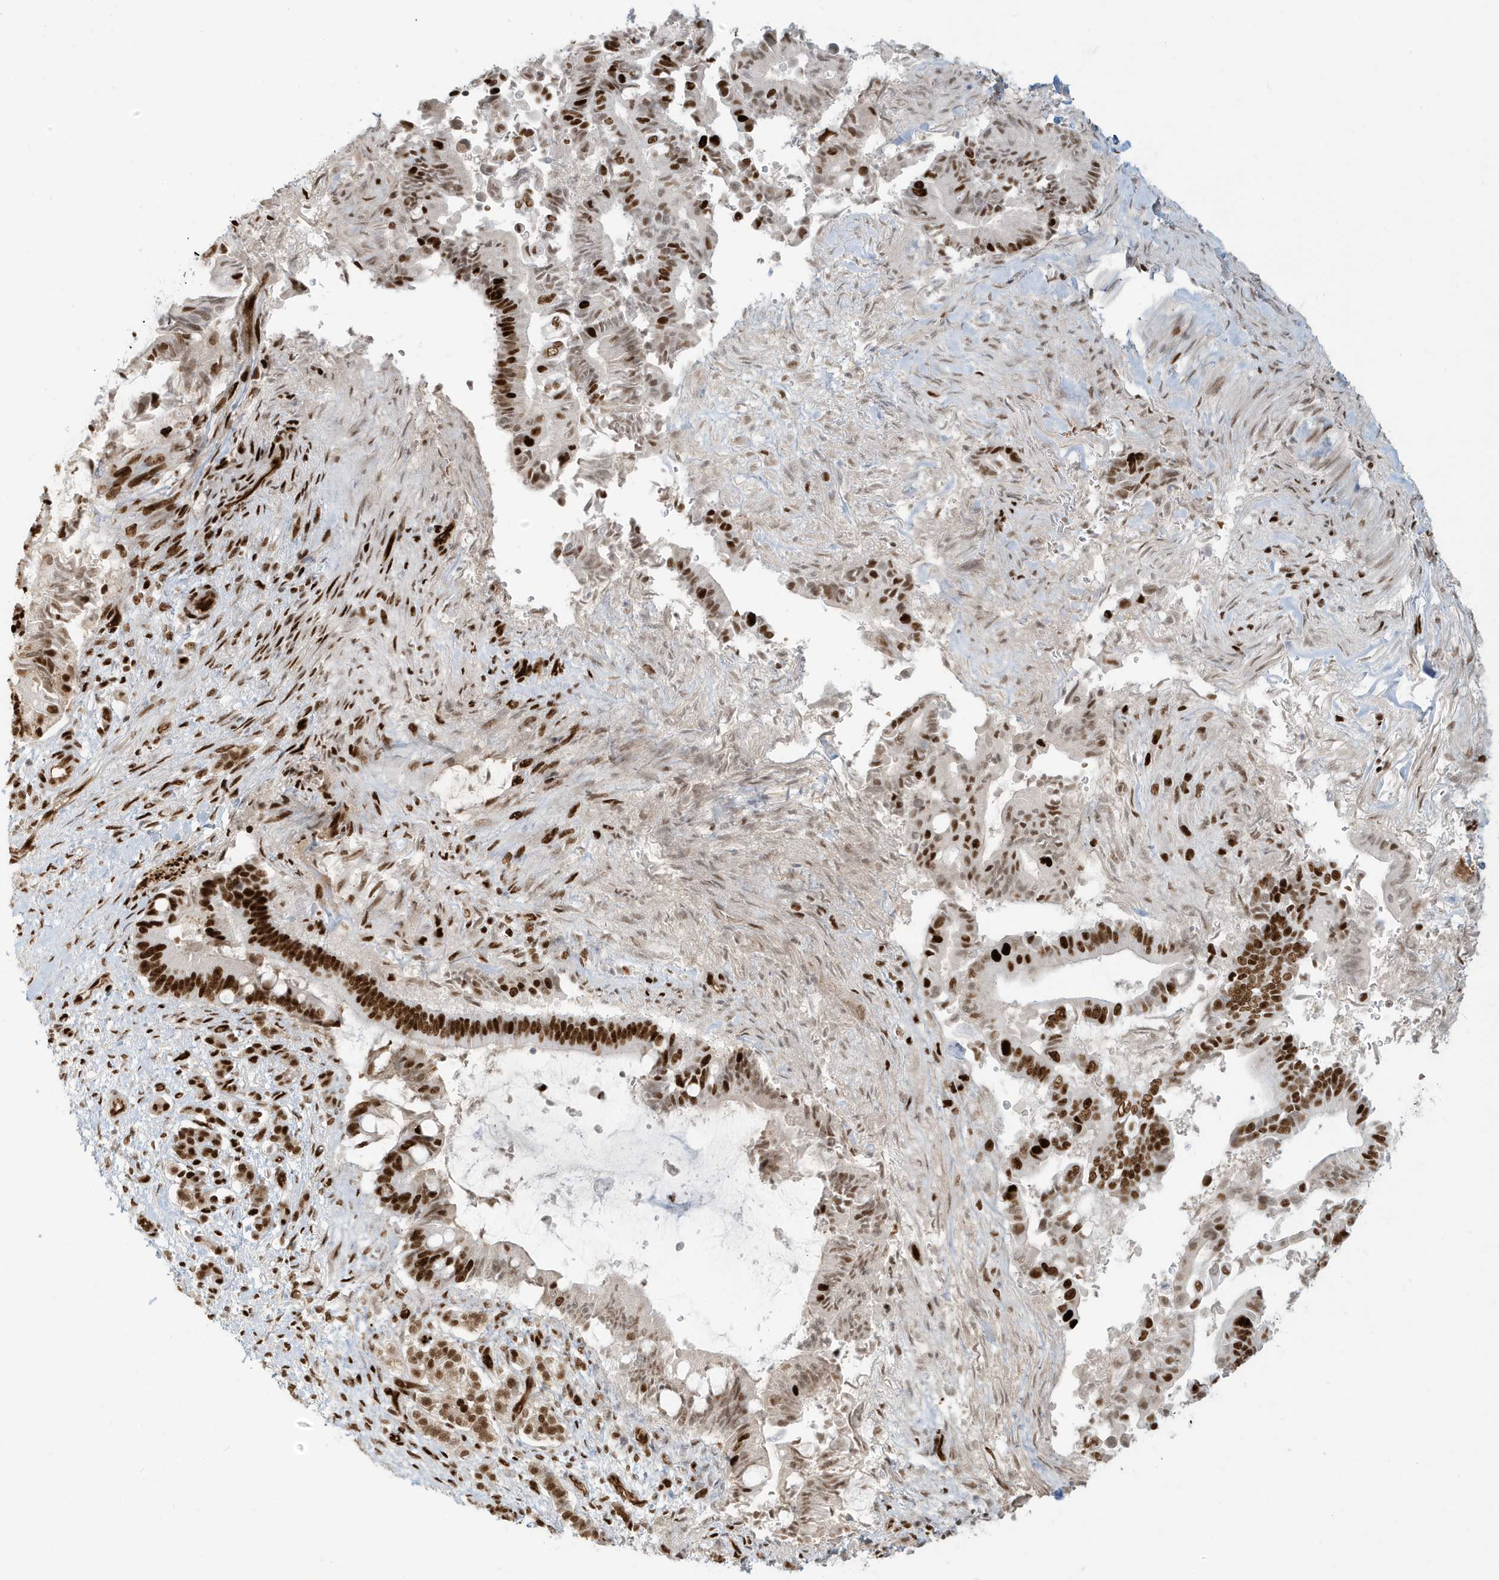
{"staining": {"intensity": "strong", "quantity": ">75%", "location": "nuclear"}, "tissue": "pancreatic cancer", "cell_type": "Tumor cells", "image_type": "cancer", "snomed": [{"axis": "morphology", "description": "Adenocarcinoma, NOS"}, {"axis": "topography", "description": "Pancreas"}], "caption": "The histopathology image demonstrates immunohistochemical staining of pancreatic adenocarcinoma. There is strong nuclear positivity is appreciated in approximately >75% of tumor cells.", "gene": "CKS2", "patient": {"sex": "male", "age": 68}}